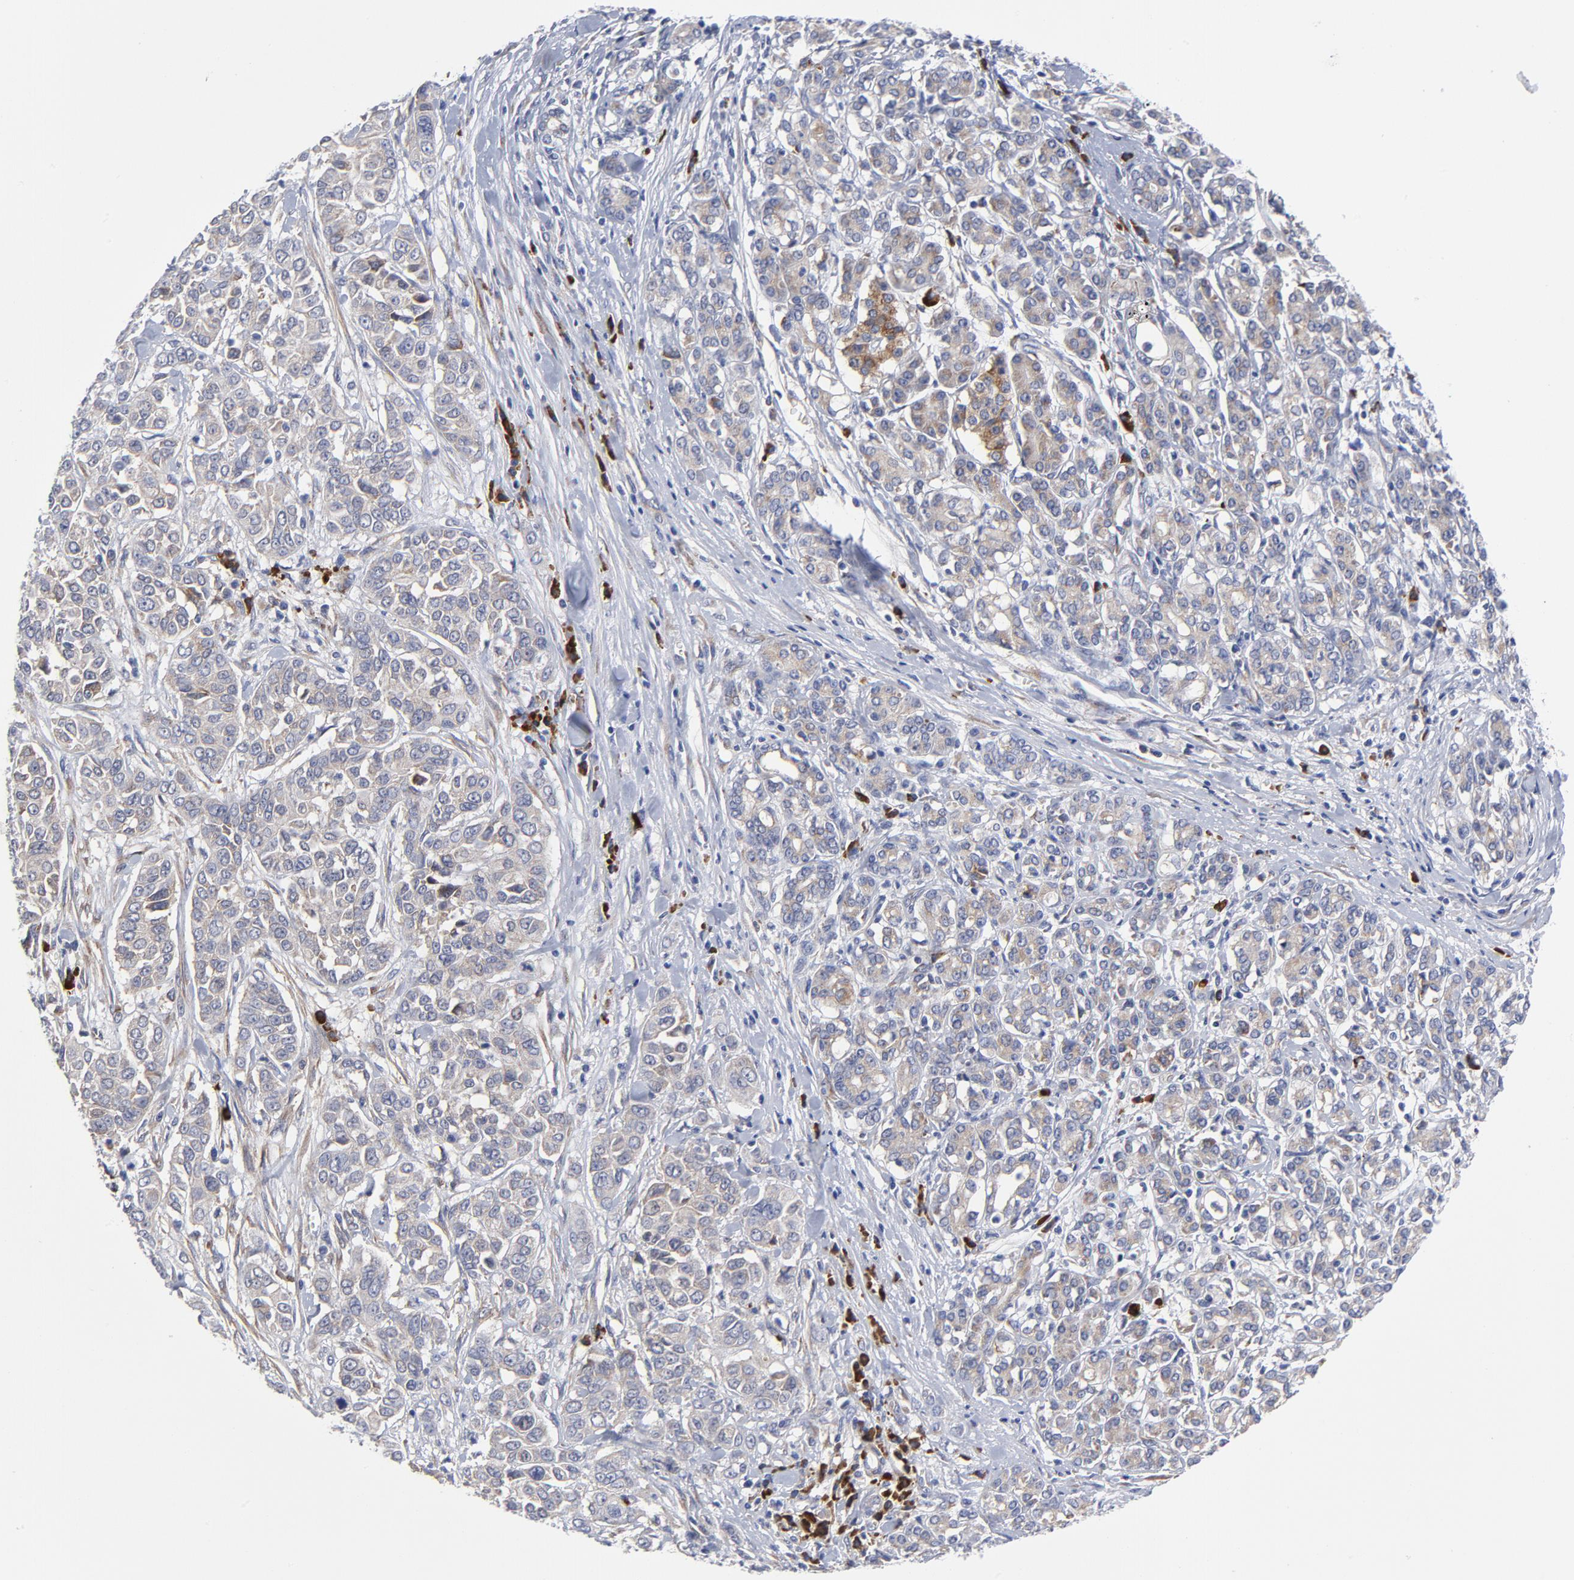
{"staining": {"intensity": "negative", "quantity": "none", "location": "none"}, "tissue": "pancreatic cancer", "cell_type": "Tumor cells", "image_type": "cancer", "snomed": [{"axis": "morphology", "description": "Adenocarcinoma, NOS"}, {"axis": "topography", "description": "Pancreas"}], "caption": "An image of human pancreatic cancer (adenocarcinoma) is negative for staining in tumor cells. (DAB (3,3'-diaminobenzidine) IHC visualized using brightfield microscopy, high magnification).", "gene": "RAPGEF3", "patient": {"sex": "female", "age": 52}}